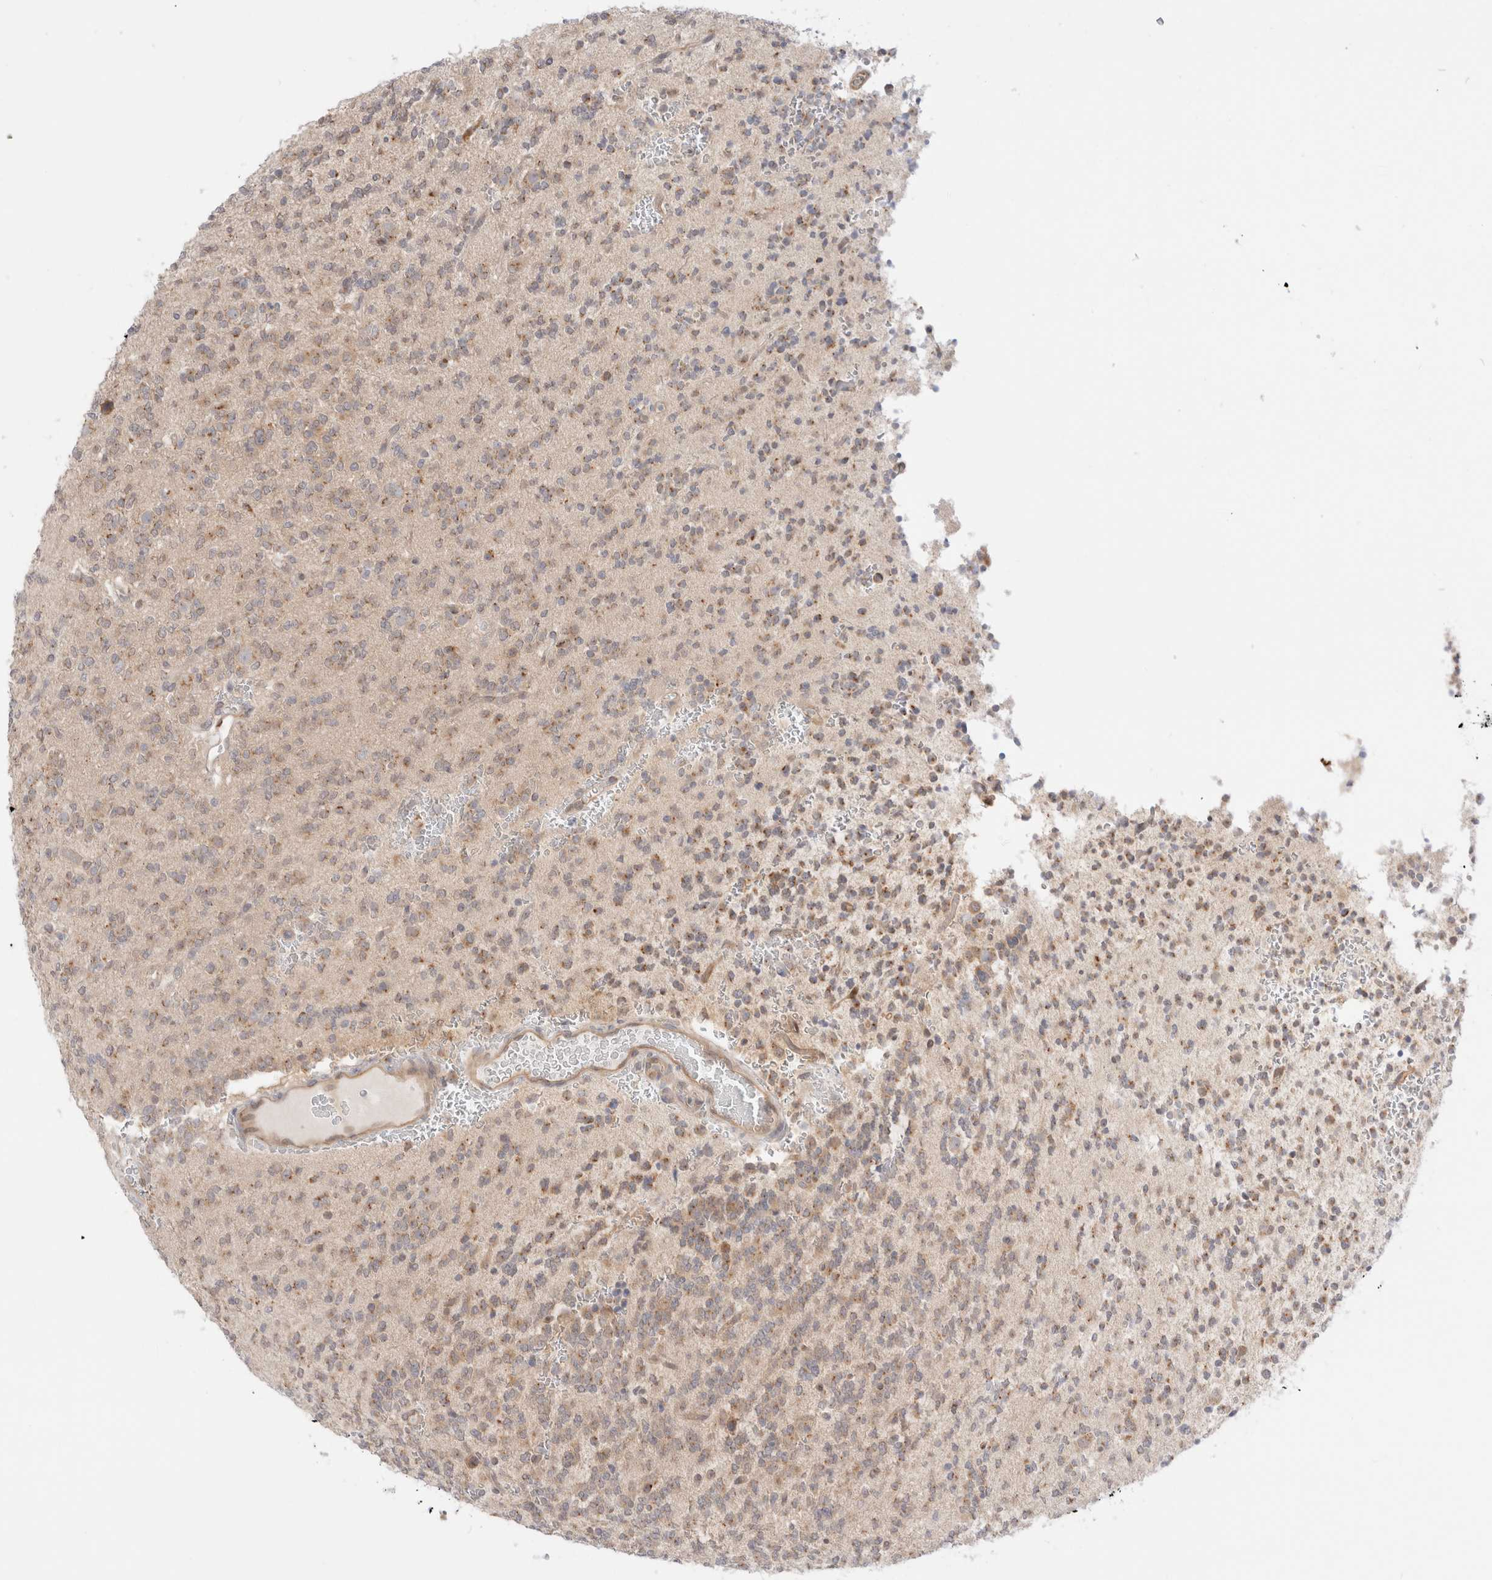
{"staining": {"intensity": "weak", "quantity": ">75%", "location": "cytoplasmic/membranous"}, "tissue": "glioma", "cell_type": "Tumor cells", "image_type": "cancer", "snomed": [{"axis": "morphology", "description": "Glioma, malignant, Low grade"}, {"axis": "topography", "description": "Brain"}], "caption": "A high-resolution micrograph shows IHC staining of malignant glioma (low-grade), which exhibits weak cytoplasmic/membranous staining in approximately >75% of tumor cells.", "gene": "EFCAB13", "patient": {"sex": "male", "age": 38}}